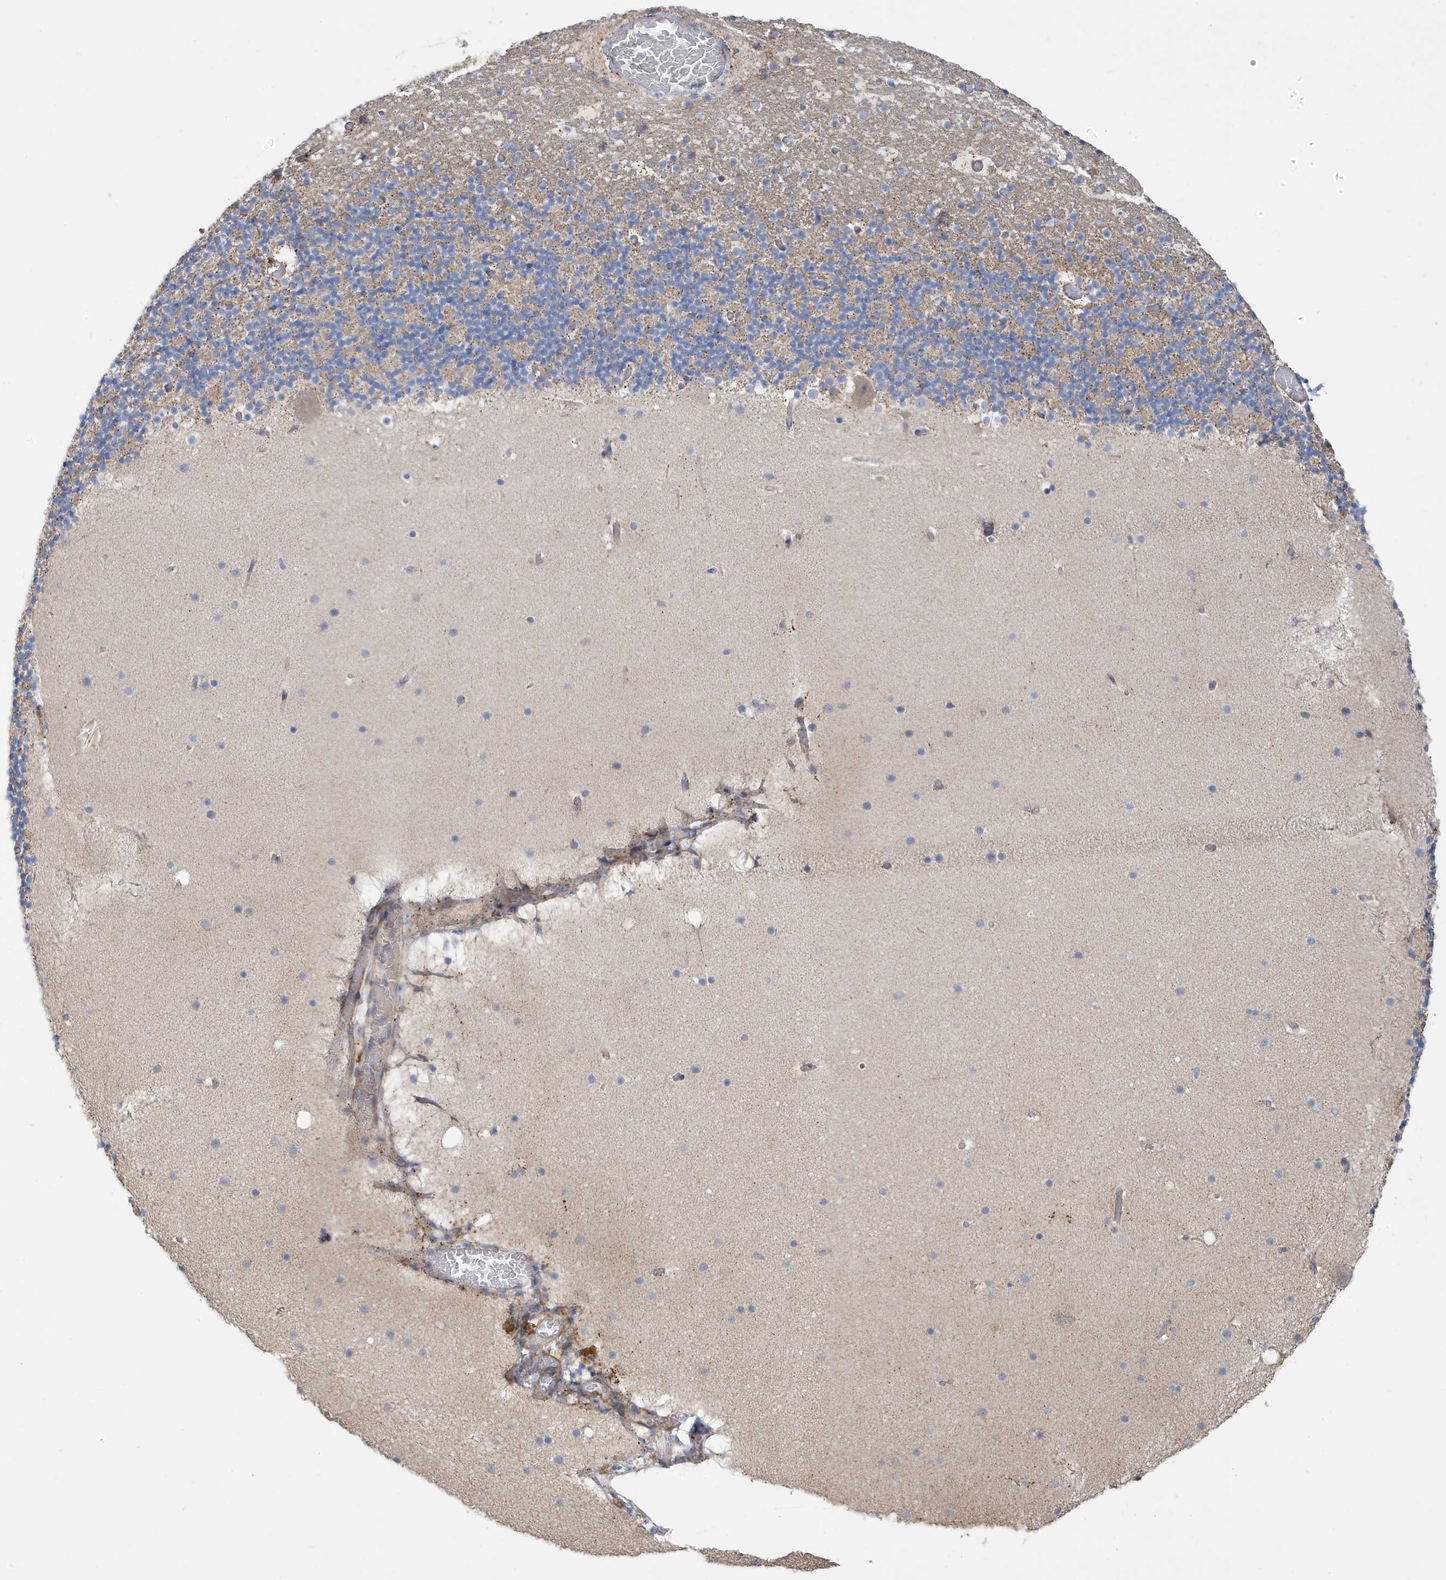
{"staining": {"intensity": "negative", "quantity": "none", "location": "none"}, "tissue": "cerebellum", "cell_type": "Cells in granular layer", "image_type": "normal", "snomed": [{"axis": "morphology", "description": "Normal tissue, NOS"}, {"axis": "topography", "description": "Cerebellum"}], "caption": "This is a image of immunohistochemistry (IHC) staining of benign cerebellum, which shows no staining in cells in granular layer.", "gene": "ATP13A5", "patient": {"sex": "male", "age": 57}}